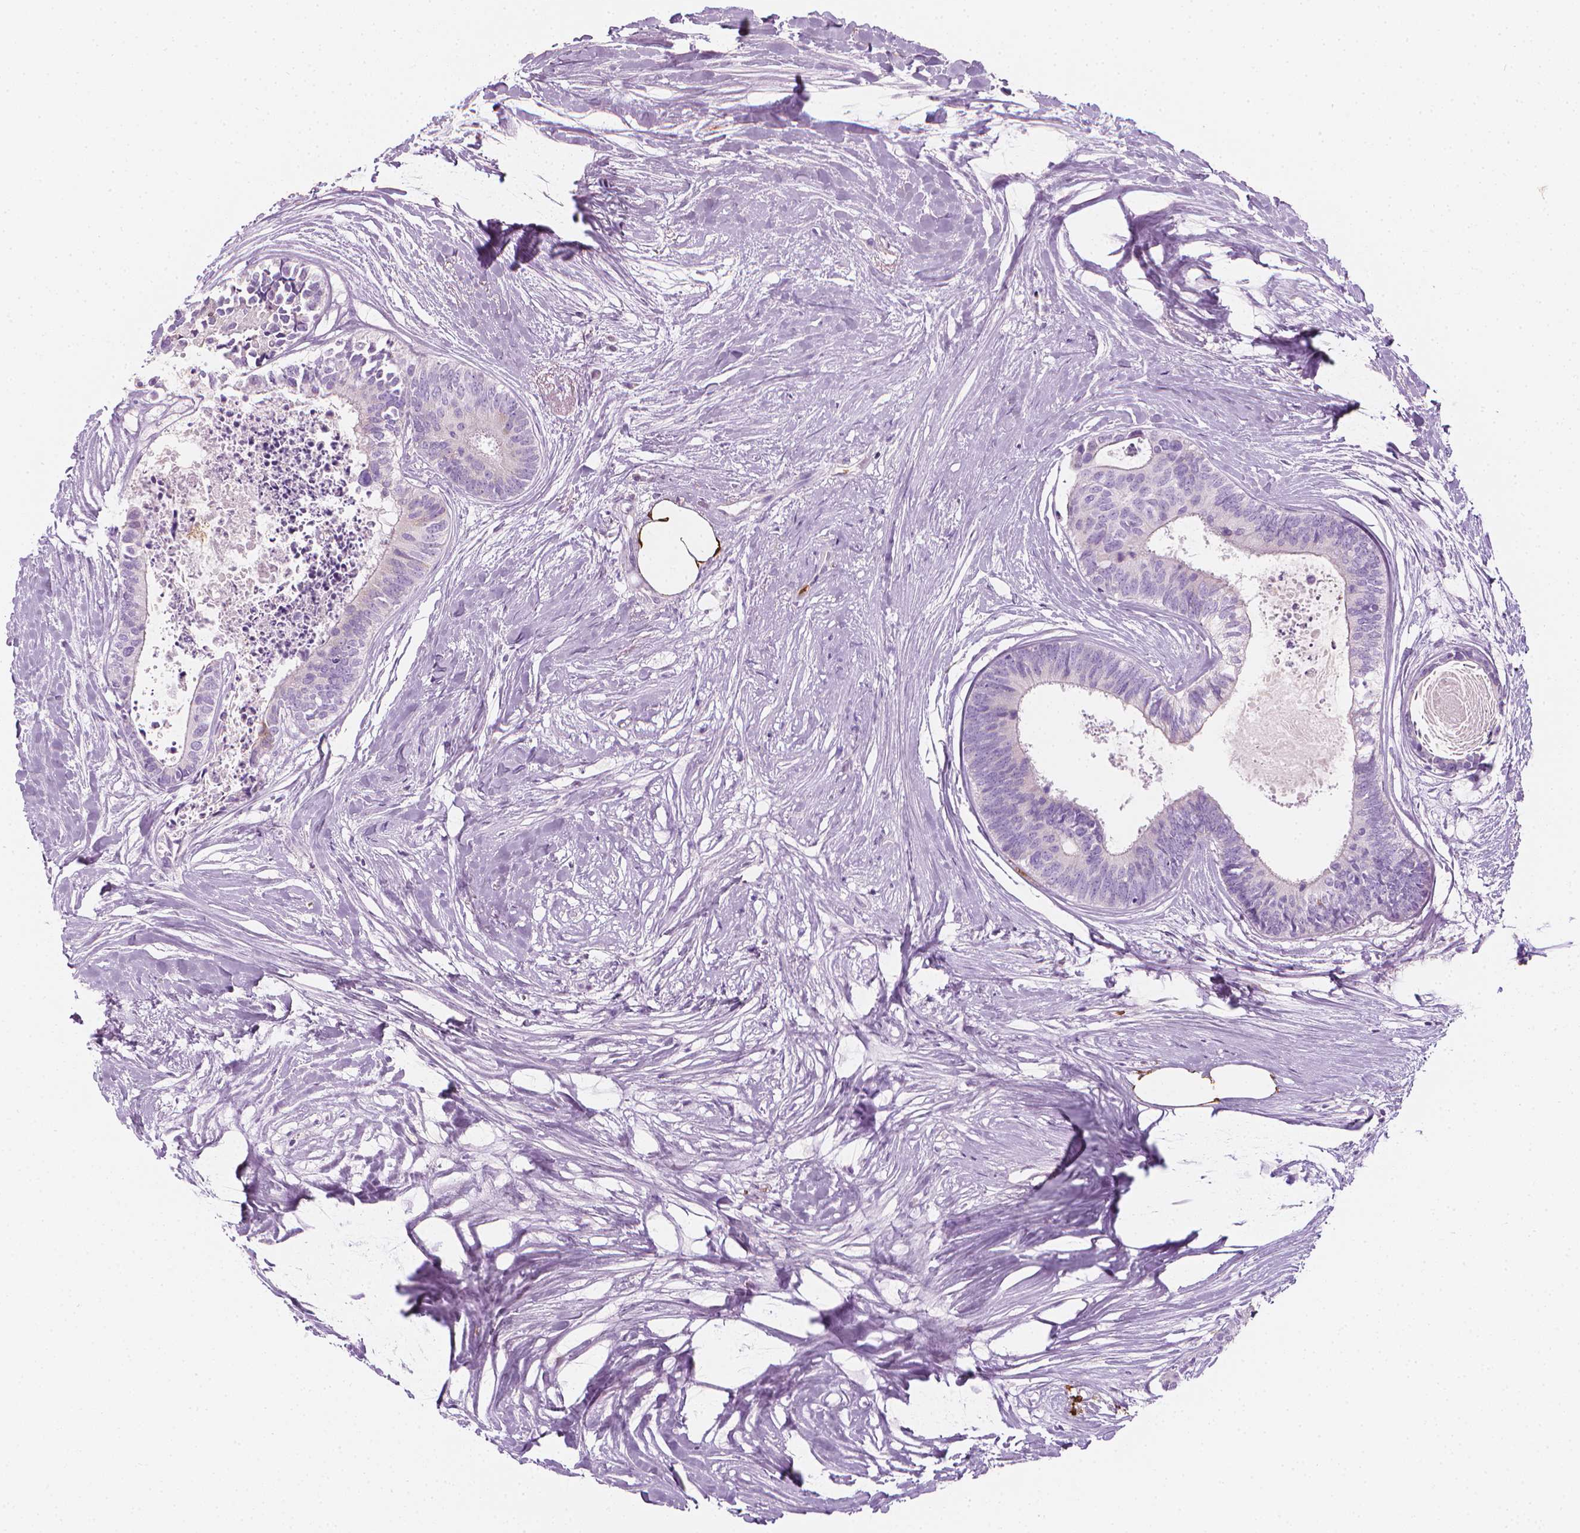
{"staining": {"intensity": "negative", "quantity": "none", "location": "none"}, "tissue": "colorectal cancer", "cell_type": "Tumor cells", "image_type": "cancer", "snomed": [{"axis": "morphology", "description": "Adenocarcinoma, NOS"}, {"axis": "topography", "description": "Colon"}, {"axis": "topography", "description": "Rectum"}], "caption": "This is an IHC histopathology image of human colorectal cancer (adenocarcinoma). There is no expression in tumor cells.", "gene": "CES1", "patient": {"sex": "male", "age": 57}}